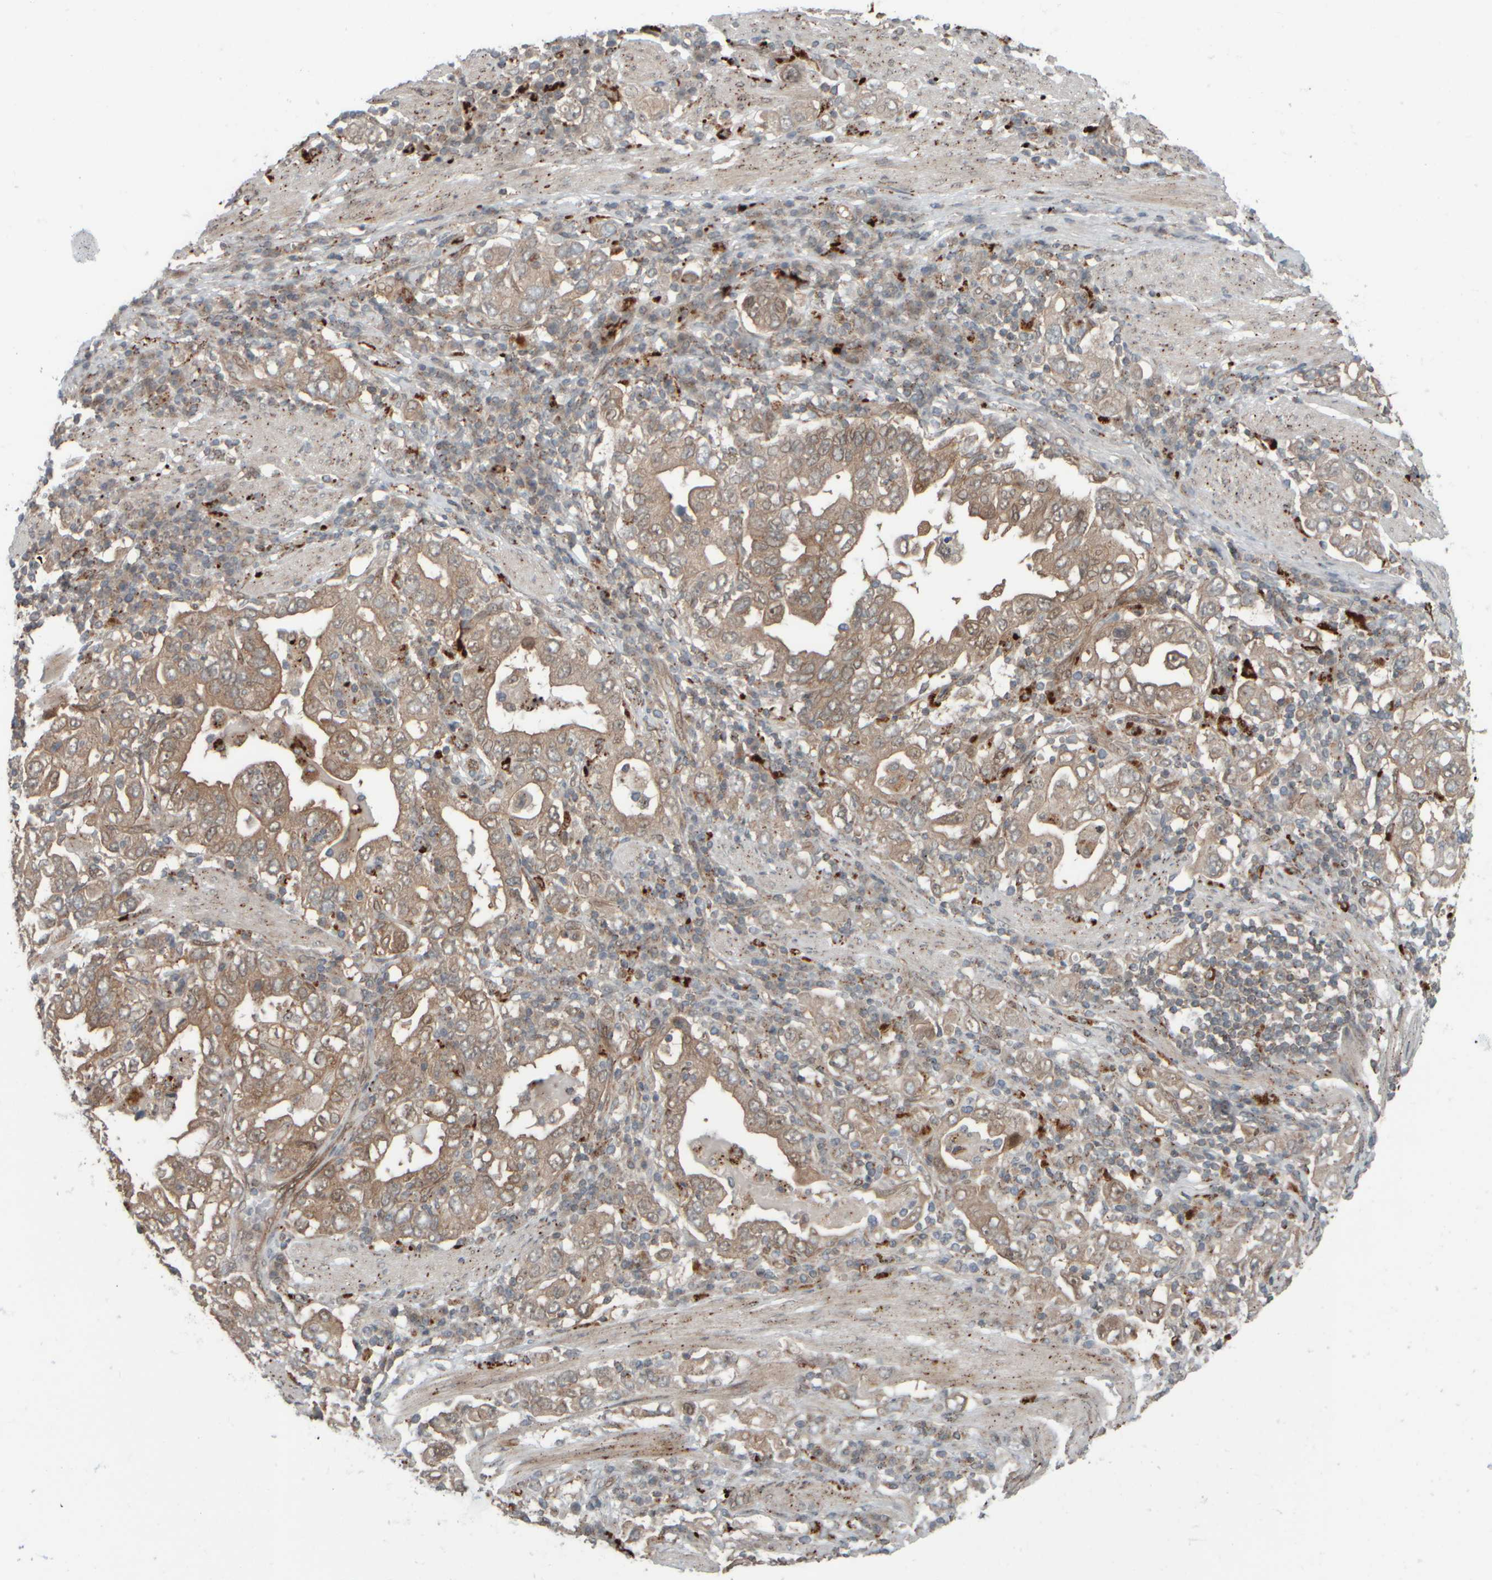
{"staining": {"intensity": "weak", "quantity": ">75%", "location": "cytoplasmic/membranous"}, "tissue": "stomach cancer", "cell_type": "Tumor cells", "image_type": "cancer", "snomed": [{"axis": "morphology", "description": "Adenocarcinoma, NOS"}, {"axis": "topography", "description": "Stomach, upper"}], "caption": "Immunohistochemical staining of human stomach adenocarcinoma exhibits weak cytoplasmic/membranous protein positivity in about >75% of tumor cells.", "gene": "GIGYF1", "patient": {"sex": "male", "age": 62}}